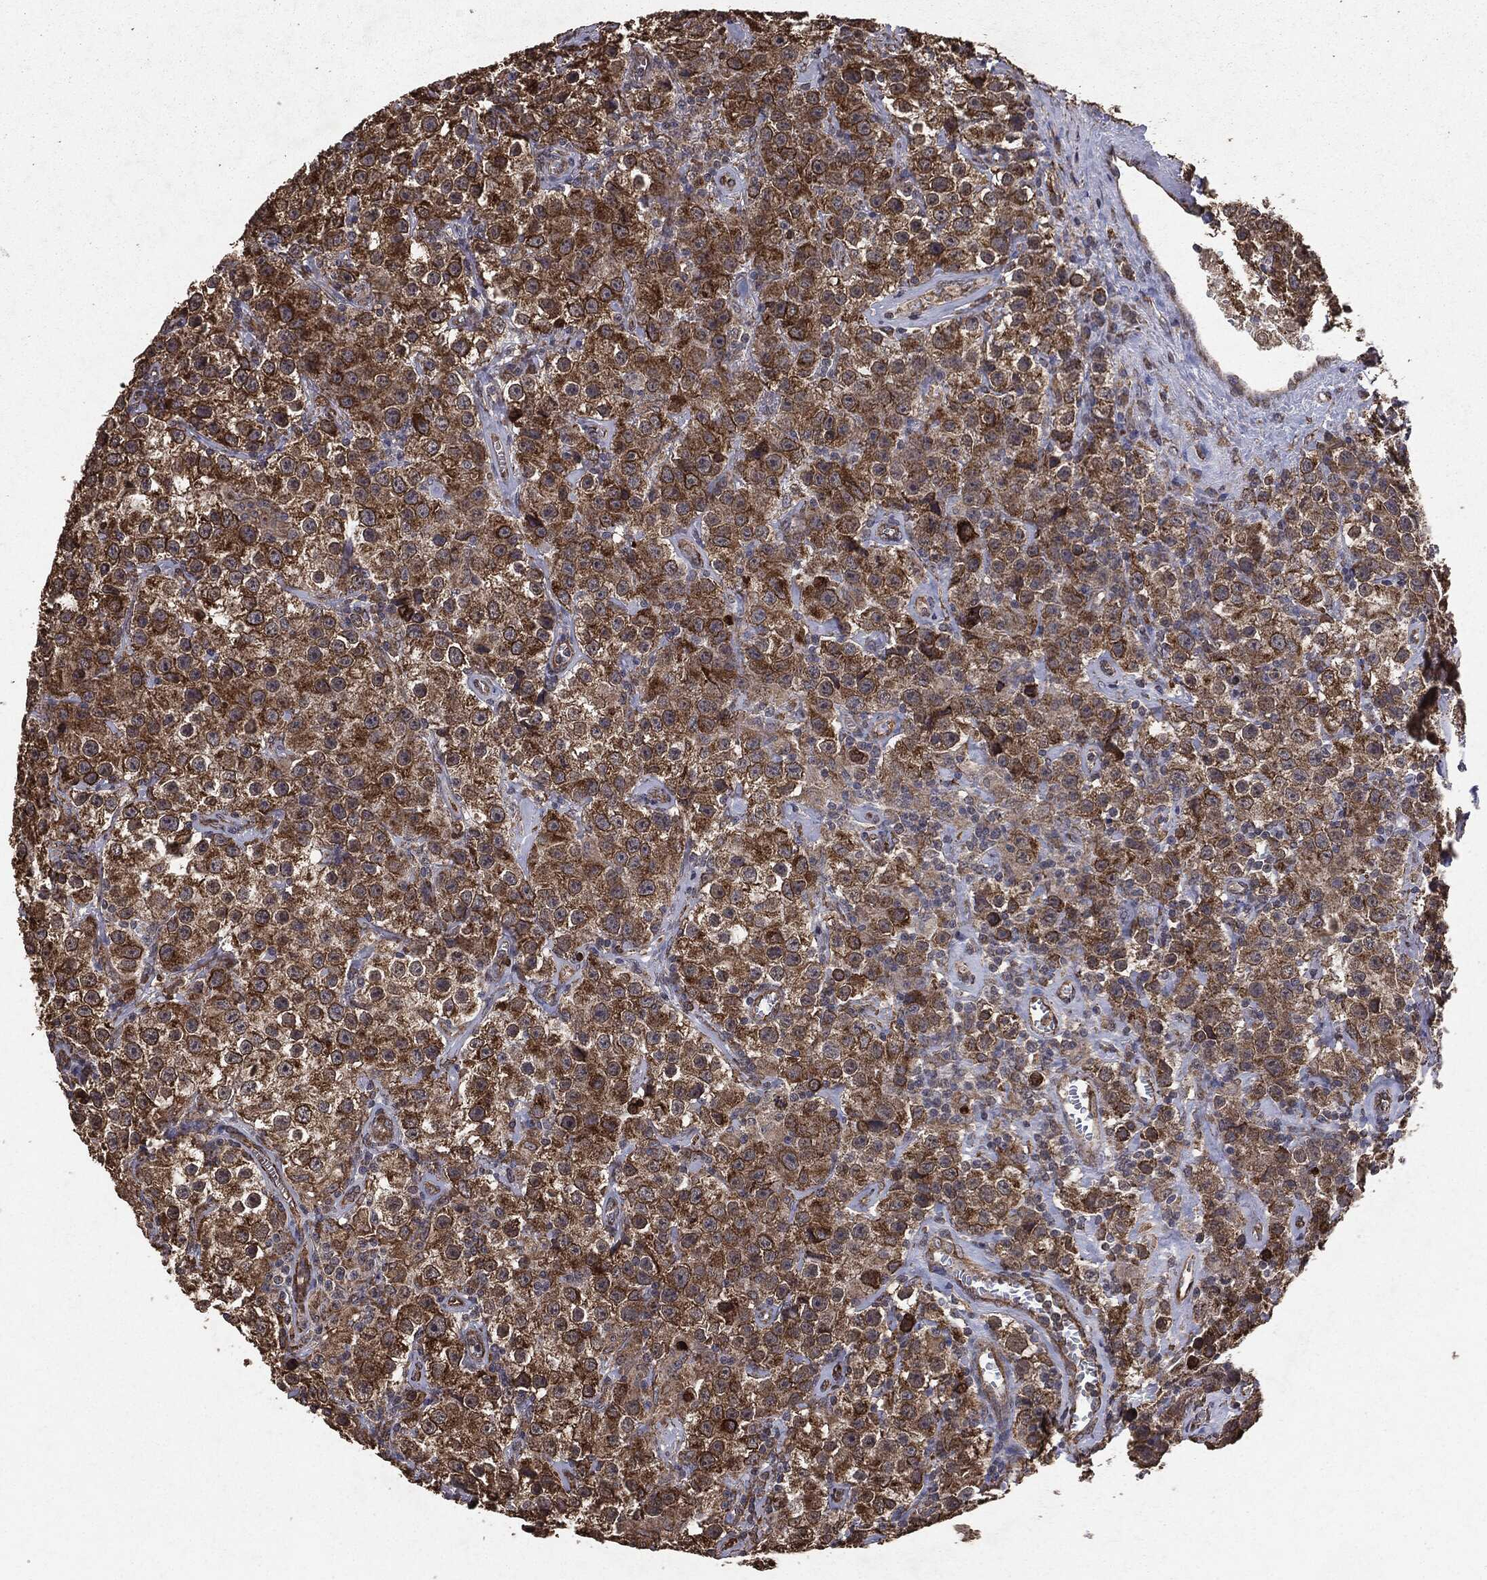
{"staining": {"intensity": "strong", "quantity": ">75%", "location": "cytoplasmic/membranous"}, "tissue": "testis cancer", "cell_type": "Tumor cells", "image_type": "cancer", "snomed": [{"axis": "morphology", "description": "Seminoma, NOS"}, {"axis": "topography", "description": "Testis"}], "caption": "Immunohistochemical staining of human testis cancer (seminoma) exhibits high levels of strong cytoplasmic/membranous positivity in about >75% of tumor cells. The protein of interest is shown in brown color, while the nuclei are stained blue.", "gene": "MTOR", "patient": {"sex": "male", "age": 52}}